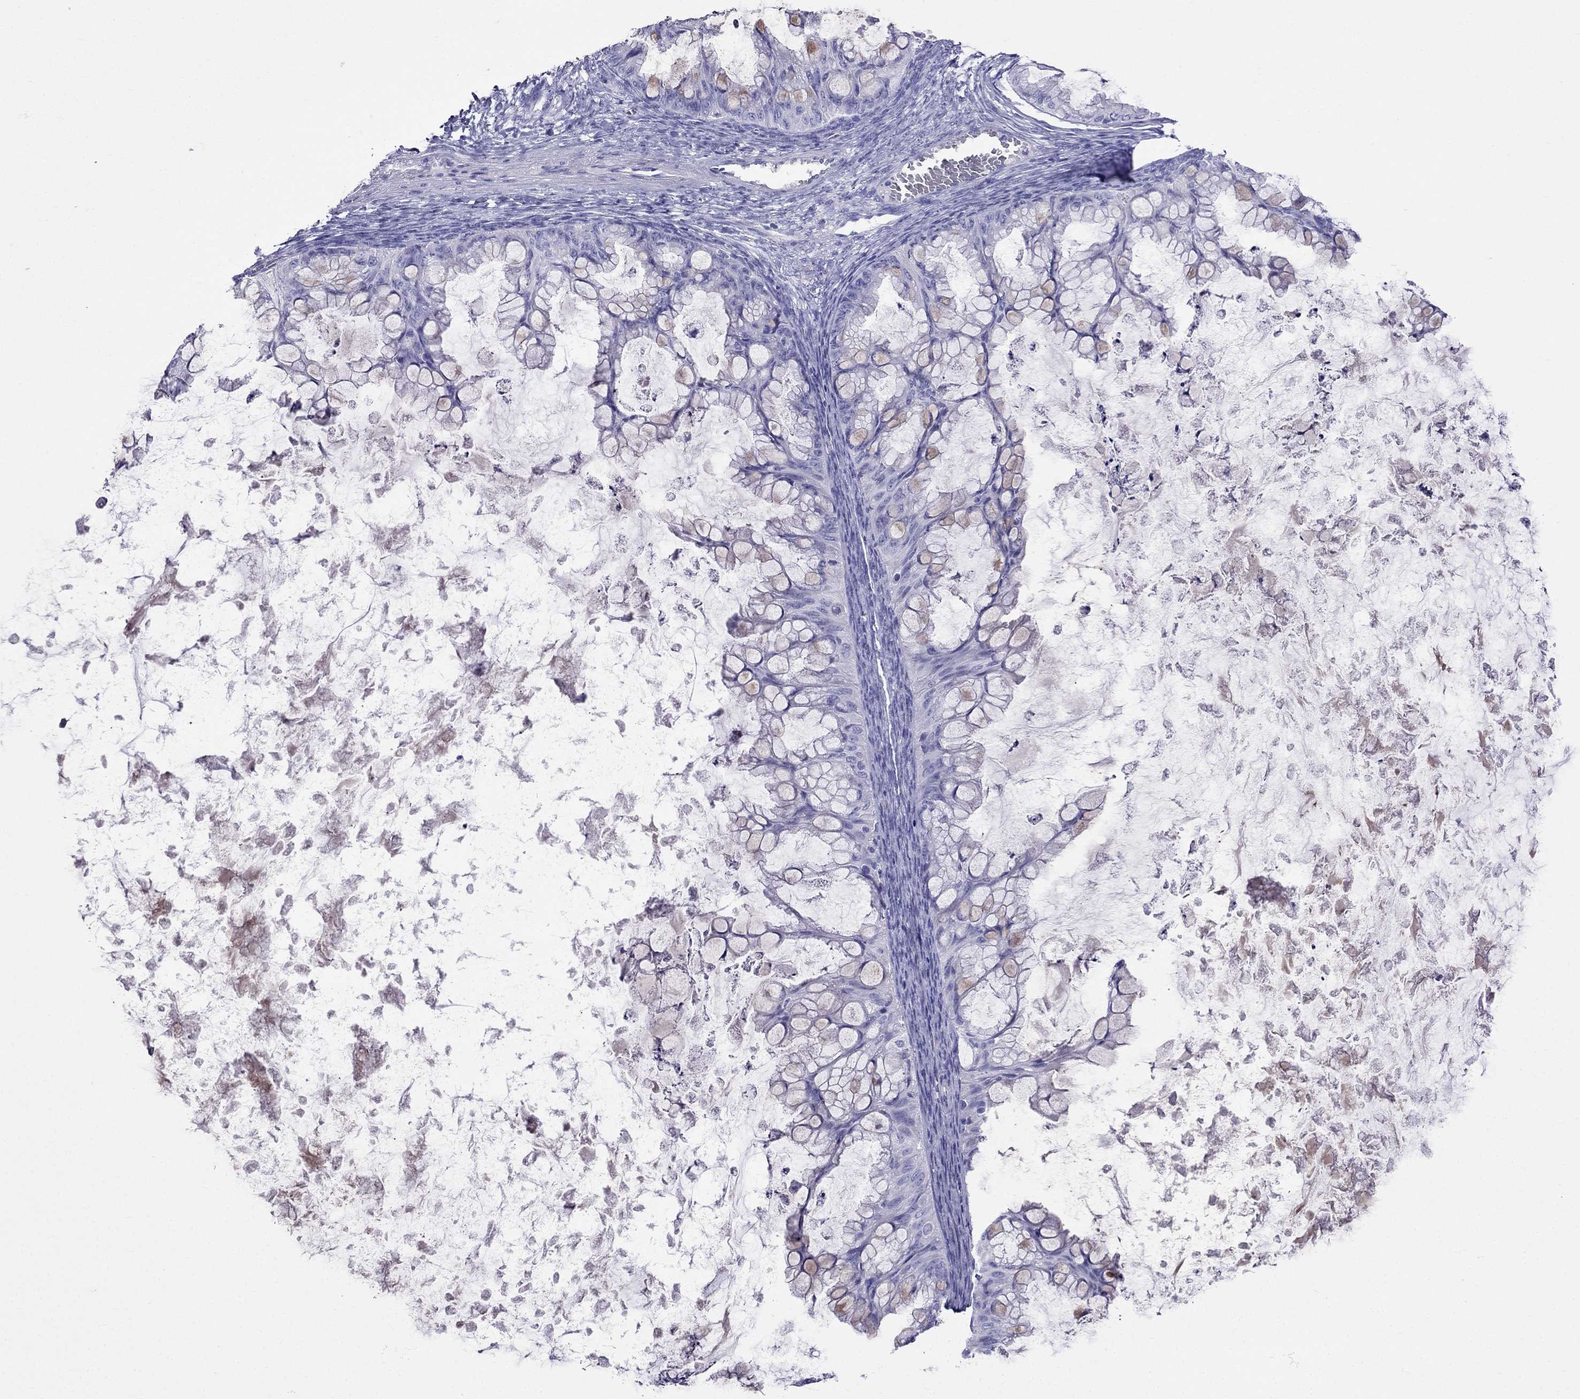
{"staining": {"intensity": "negative", "quantity": "none", "location": "none"}, "tissue": "ovarian cancer", "cell_type": "Tumor cells", "image_type": "cancer", "snomed": [{"axis": "morphology", "description": "Cystadenocarcinoma, mucinous, NOS"}, {"axis": "topography", "description": "Ovary"}], "caption": "Mucinous cystadenocarcinoma (ovarian) was stained to show a protein in brown. There is no significant positivity in tumor cells.", "gene": "TDRD1", "patient": {"sex": "female", "age": 35}}